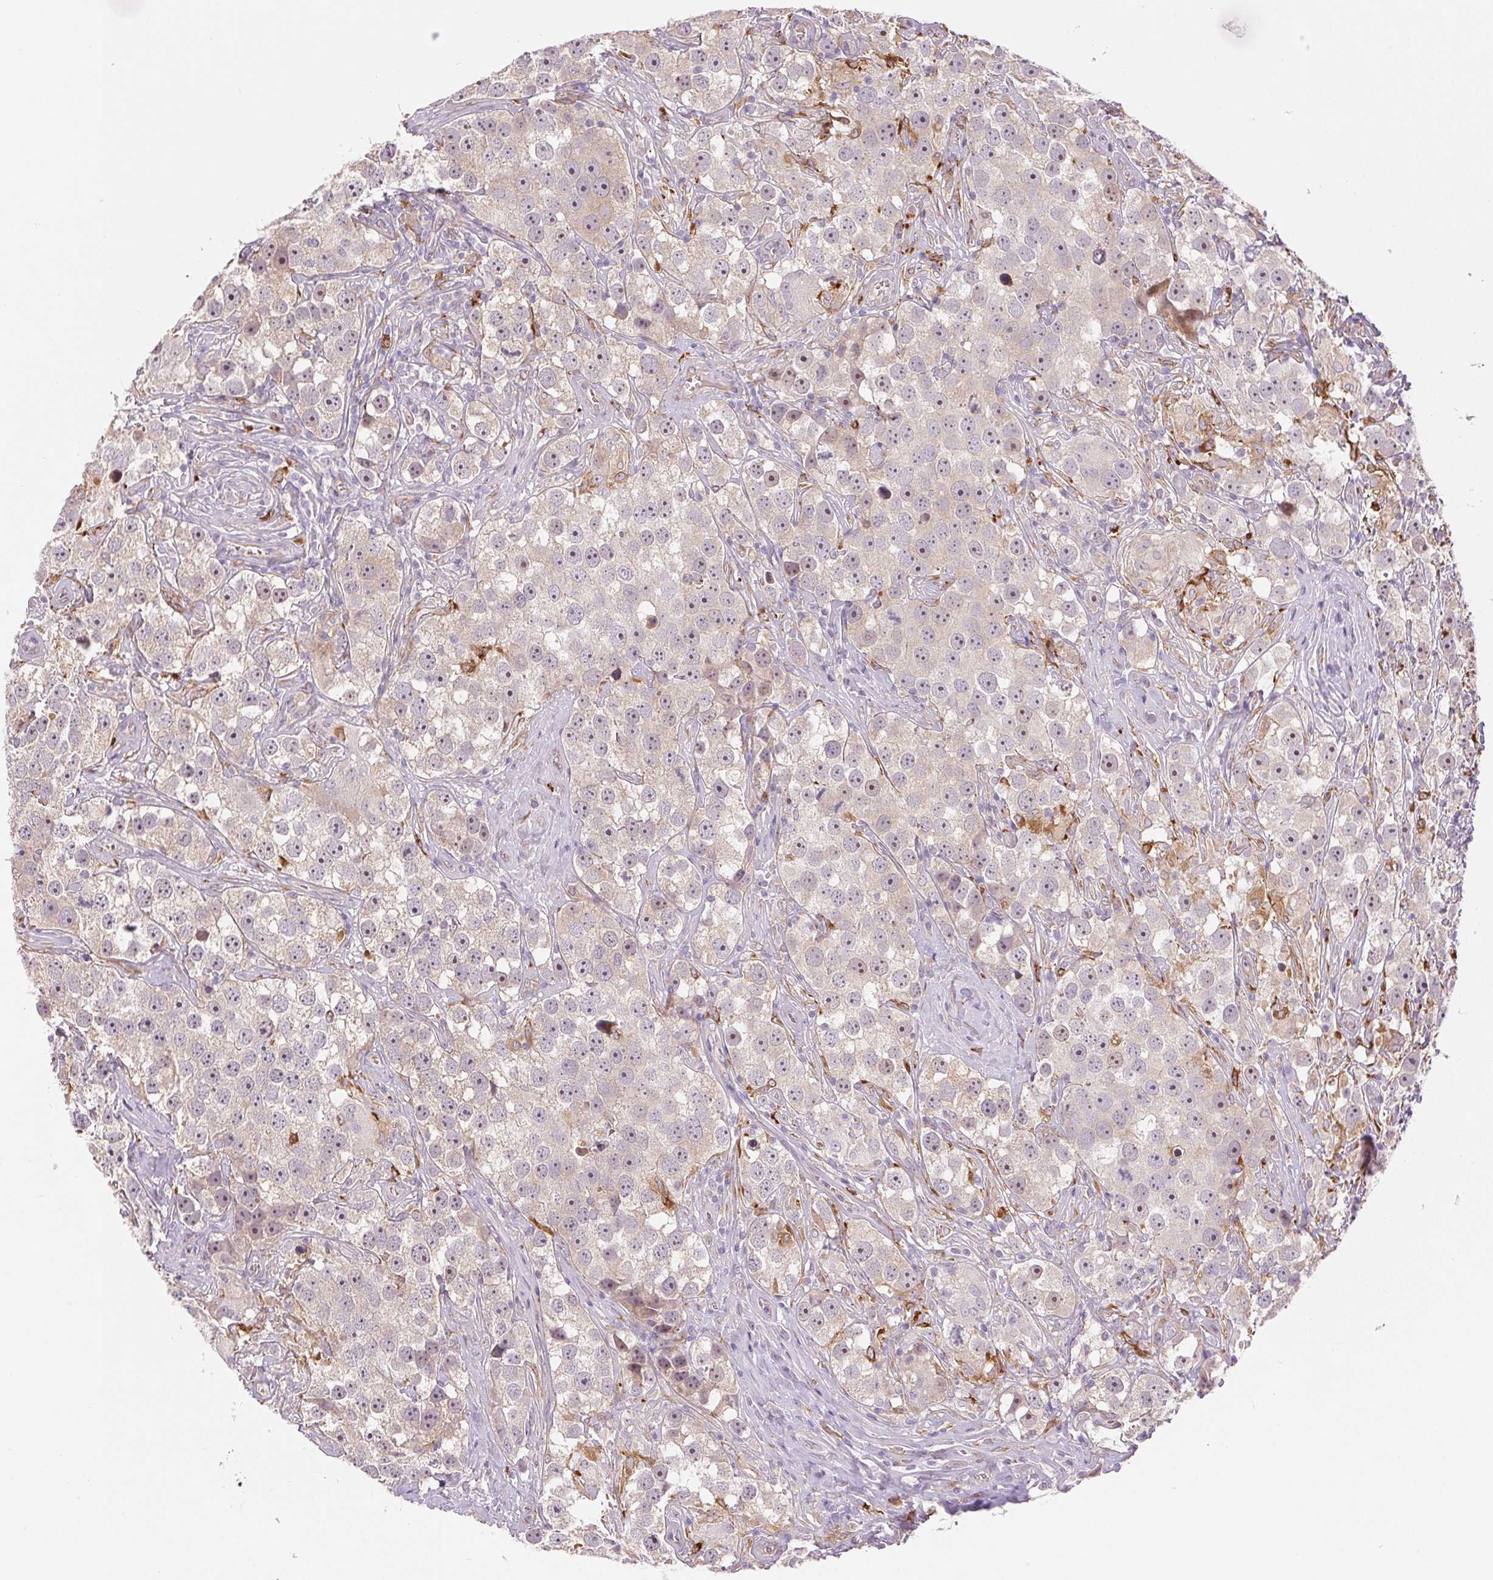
{"staining": {"intensity": "weak", "quantity": "<25%", "location": "nuclear"}, "tissue": "testis cancer", "cell_type": "Tumor cells", "image_type": "cancer", "snomed": [{"axis": "morphology", "description": "Seminoma, NOS"}, {"axis": "topography", "description": "Testis"}], "caption": "Immunohistochemistry (IHC) photomicrograph of neoplastic tissue: human testis cancer stained with DAB (3,3'-diaminobenzidine) exhibits no significant protein positivity in tumor cells. (DAB (3,3'-diaminobenzidine) immunohistochemistry with hematoxylin counter stain).", "gene": "METTL17", "patient": {"sex": "male", "age": 49}}